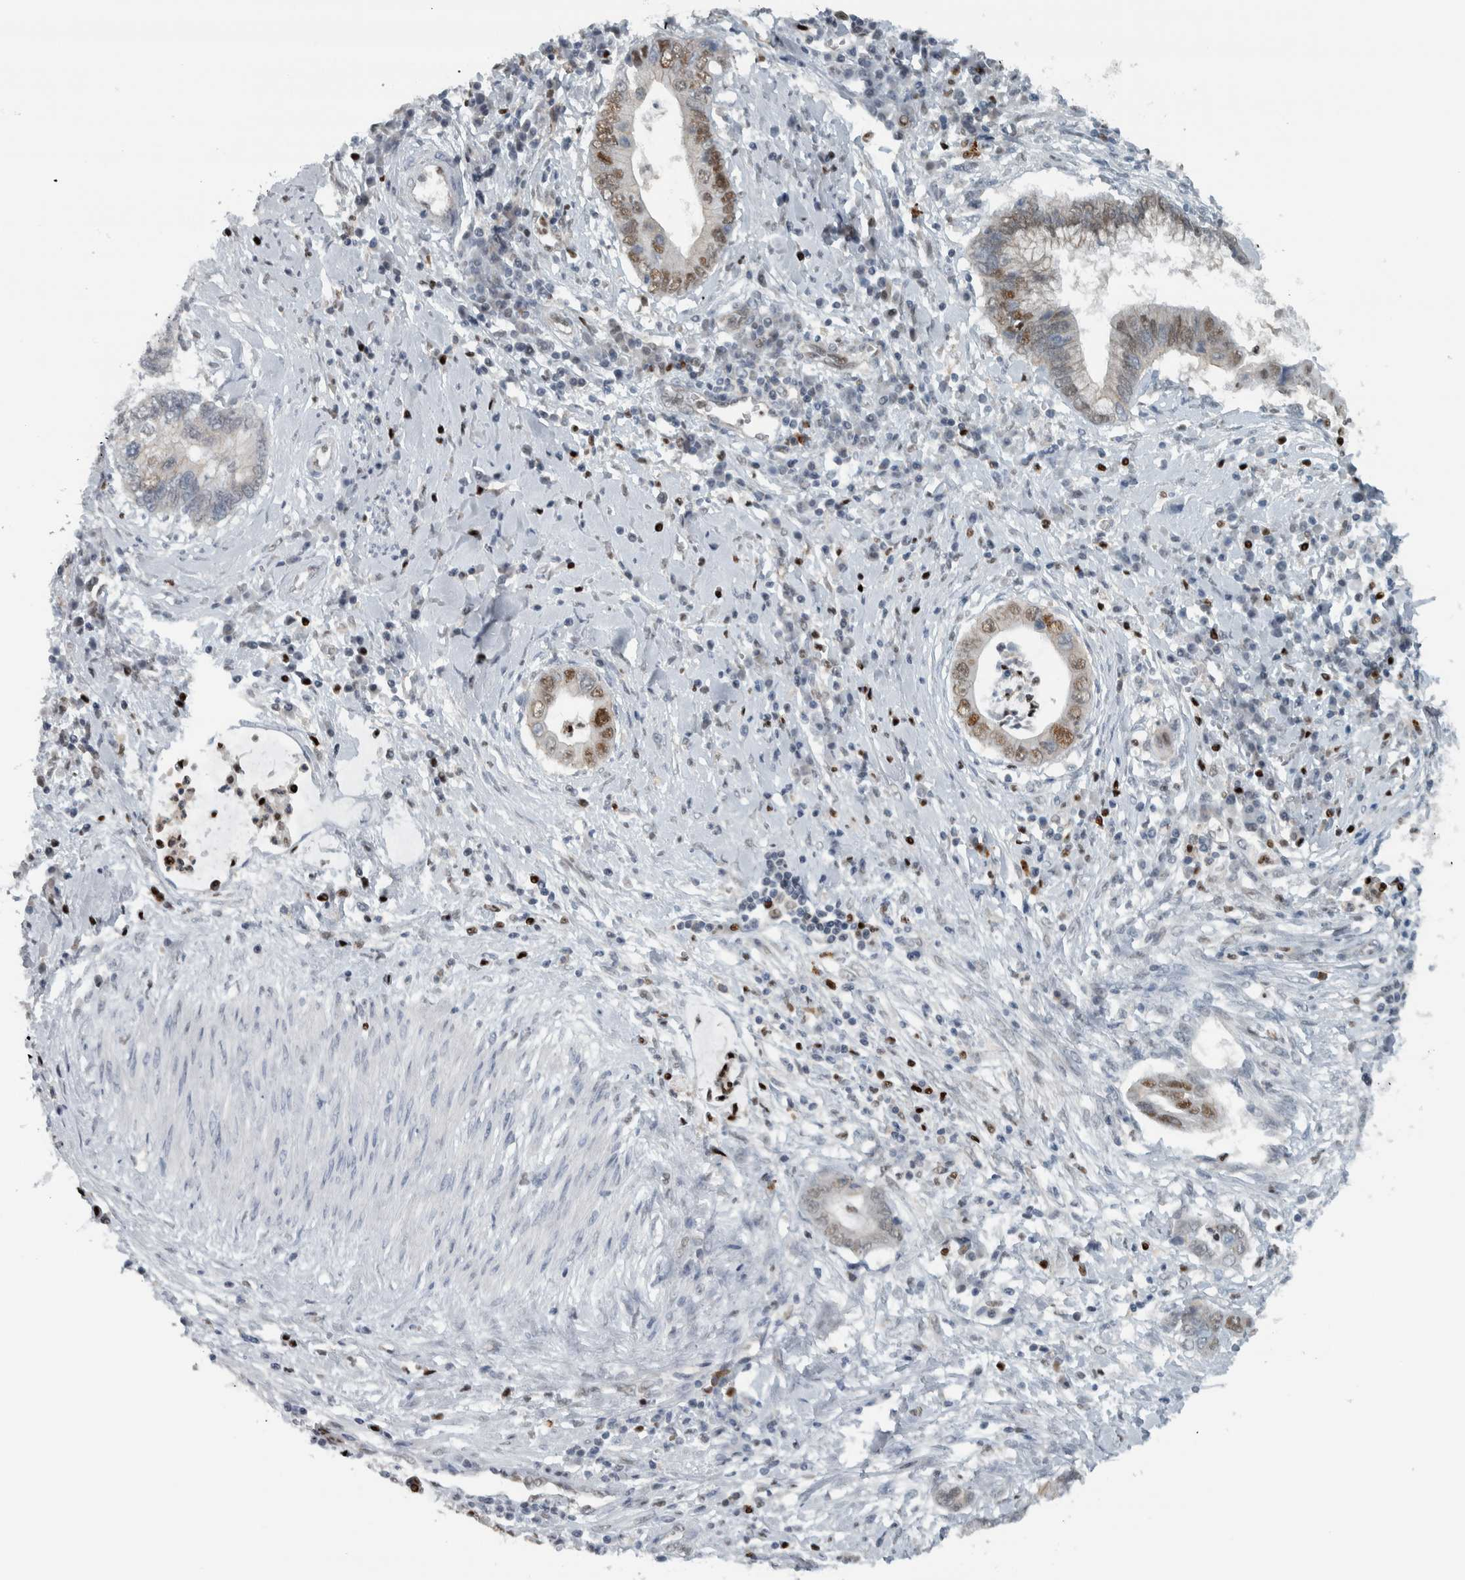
{"staining": {"intensity": "moderate", "quantity": "25%-75%", "location": "nuclear"}, "tissue": "cervical cancer", "cell_type": "Tumor cells", "image_type": "cancer", "snomed": [{"axis": "morphology", "description": "Adenocarcinoma, NOS"}, {"axis": "topography", "description": "Cervix"}], "caption": "This is a micrograph of immunohistochemistry (IHC) staining of cervical cancer (adenocarcinoma), which shows moderate expression in the nuclear of tumor cells.", "gene": "ADPRM", "patient": {"sex": "female", "age": 44}}